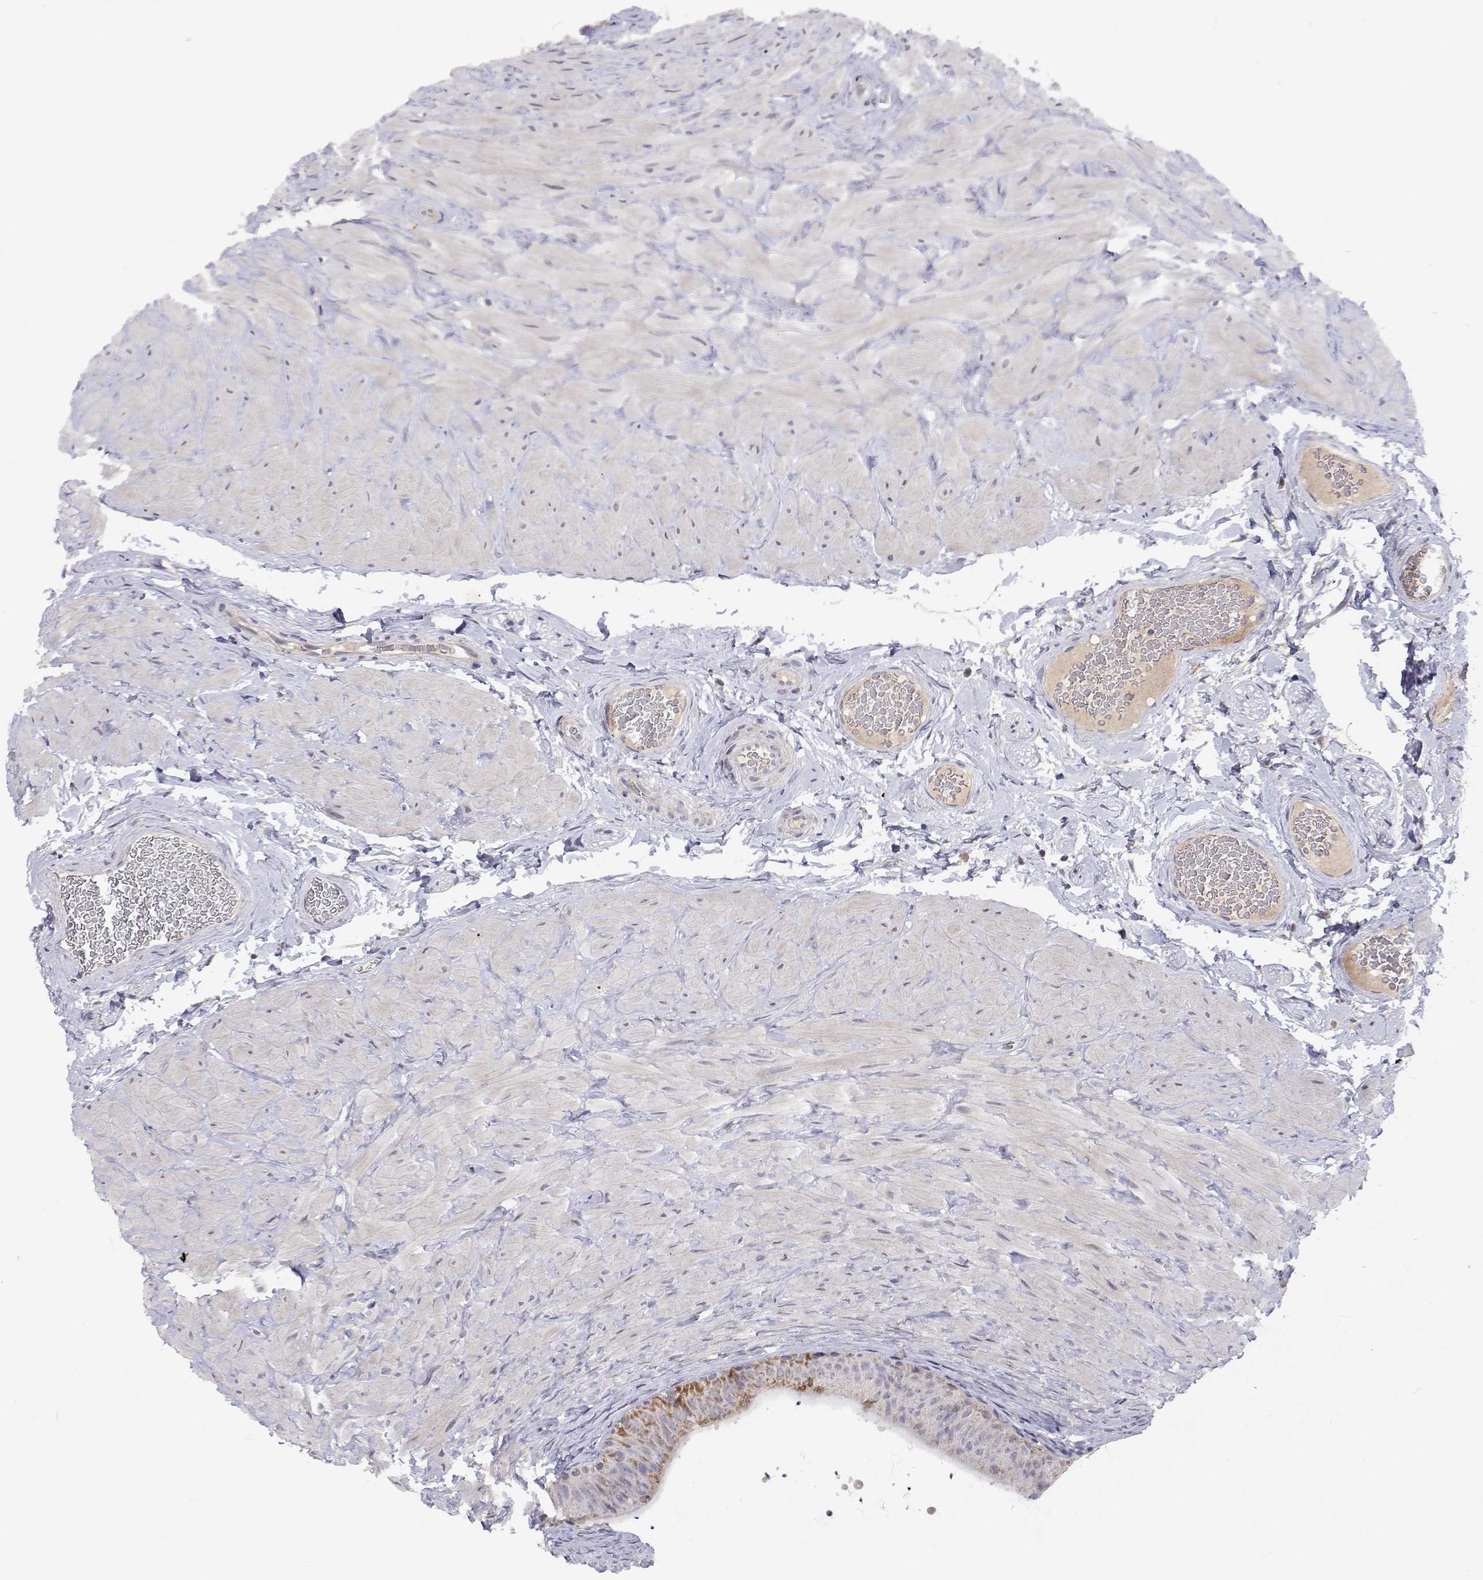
{"staining": {"intensity": "moderate", "quantity": "<25%", "location": "cytoplasmic/membranous"}, "tissue": "epididymis", "cell_type": "Glandular cells", "image_type": "normal", "snomed": [{"axis": "morphology", "description": "Normal tissue, NOS"}, {"axis": "topography", "description": "Epididymis, spermatic cord, NOS"}, {"axis": "topography", "description": "Epididymis"}], "caption": "High-power microscopy captured an immunohistochemistry histopathology image of normal epididymis, revealing moderate cytoplasmic/membranous expression in about <25% of glandular cells.", "gene": "MRPL3", "patient": {"sex": "male", "age": 31}}